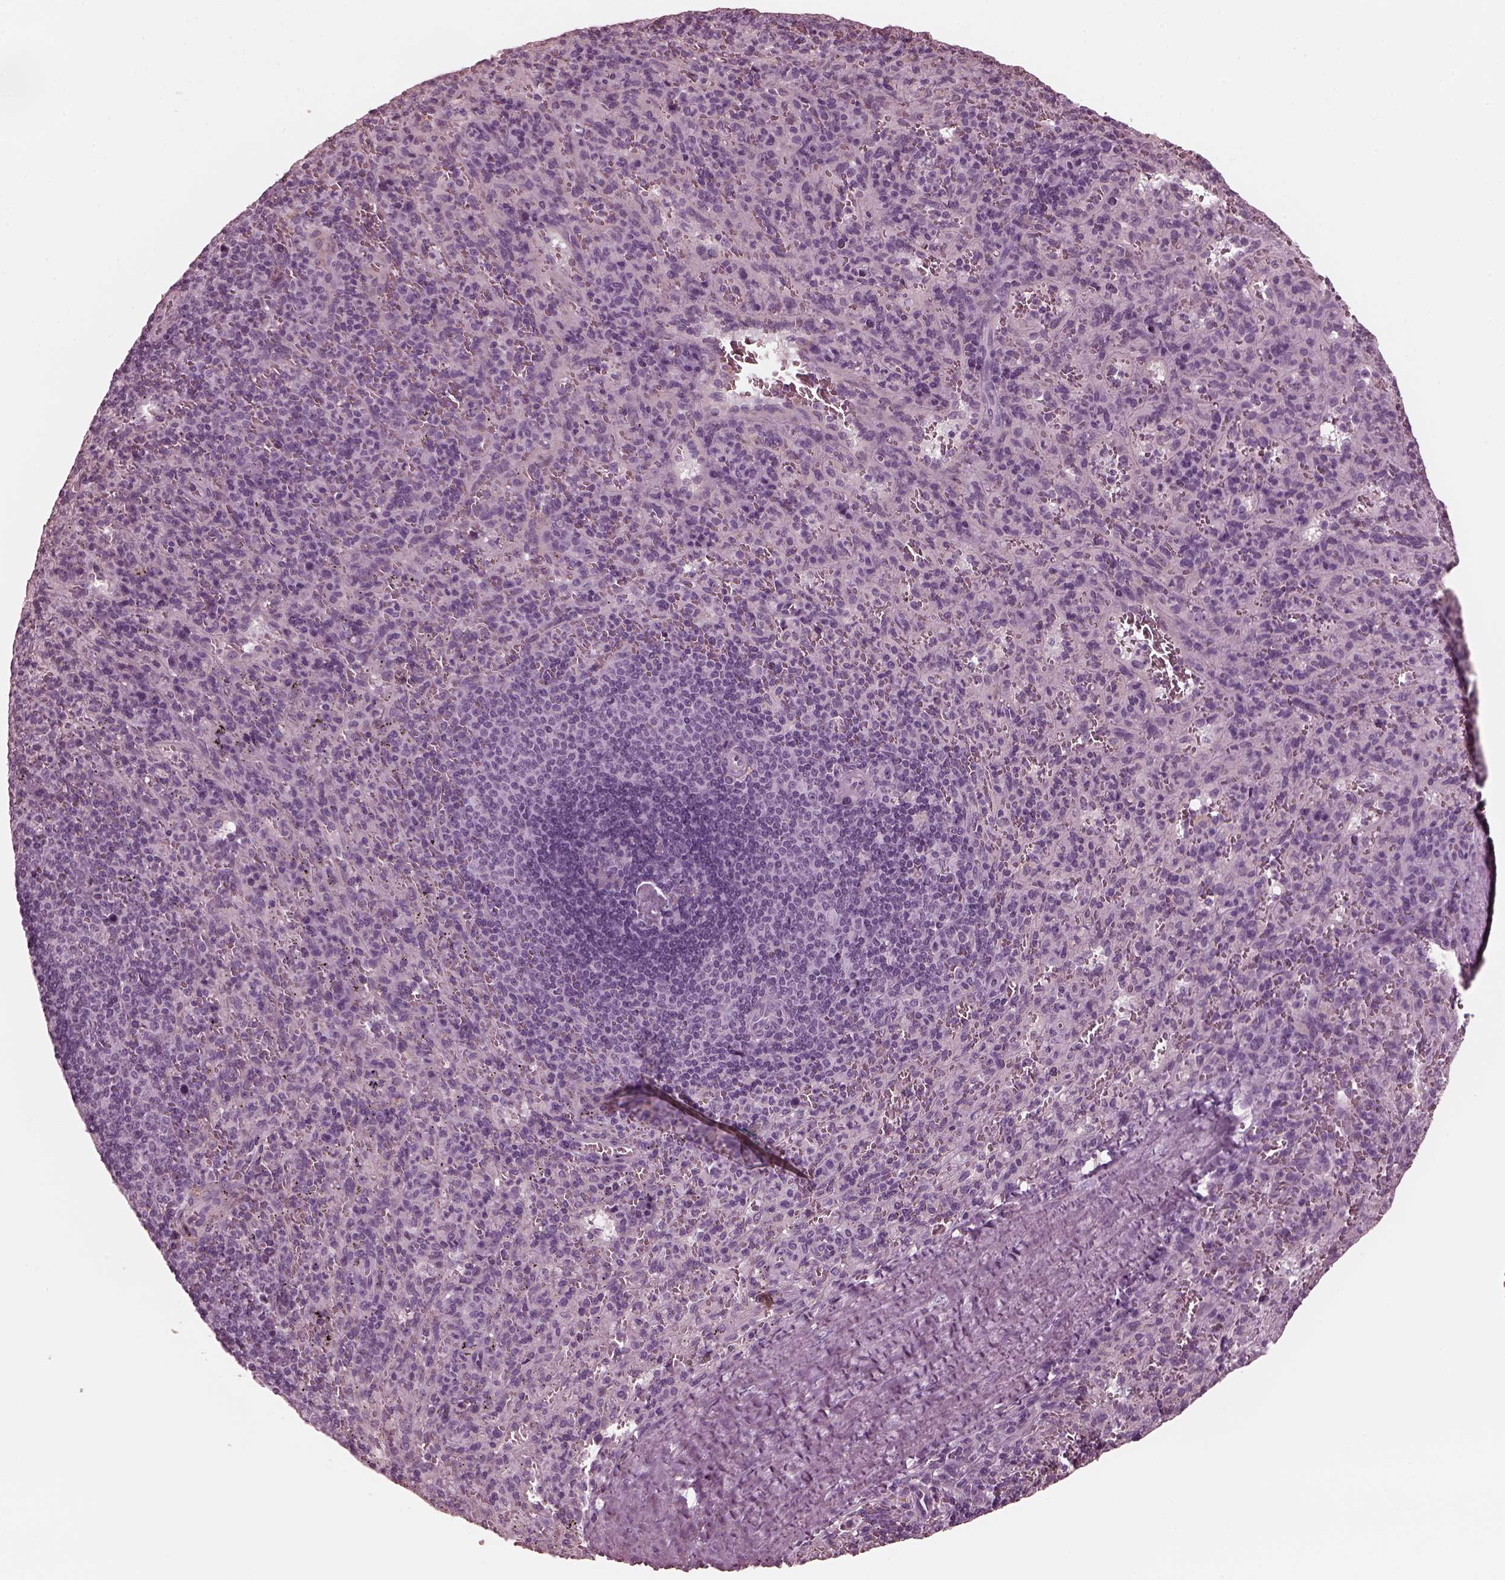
{"staining": {"intensity": "negative", "quantity": "none", "location": "none"}, "tissue": "spleen", "cell_type": "Cells in red pulp", "image_type": "normal", "snomed": [{"axis": "morphology", "description": "Normal tissue, NOS"}, {"axis": "topography", "description": "Spleen"}], "caption": "Immunohistochemistry histopathology image of unremarkable spleen: spleen stained with DAB demonstrates no significant protein positivity in cells in red pulp.", "gene": "CGA", "patient": {"sex": "male", "age": 57}}